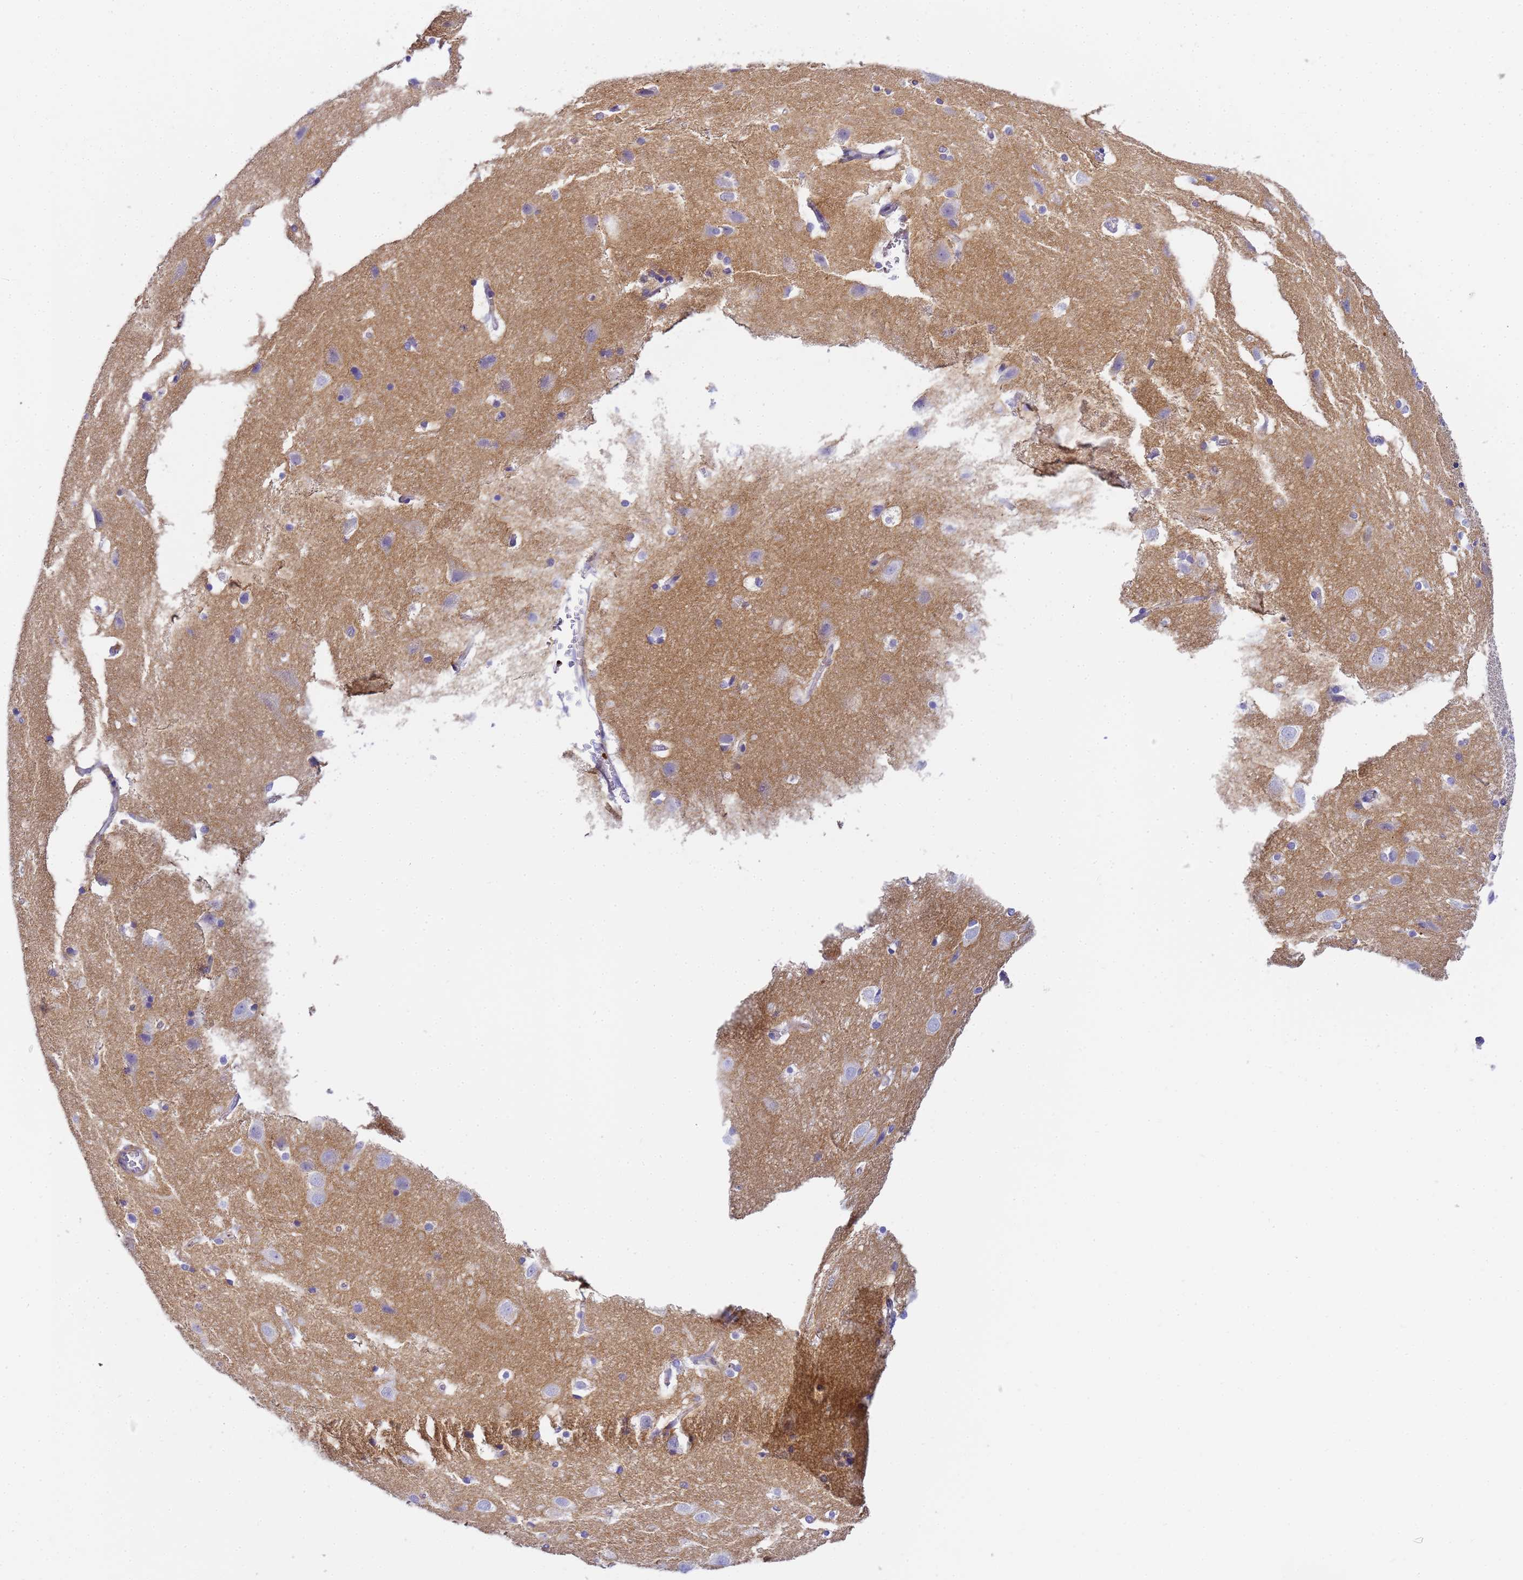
{"staining": {"intensity": "weak", "quantity": "<25%", "location": "cytoplasmic/membranous"}, "tissue": "cerebral cortex", "cell_type": "Endothelial cells", "image_type": "normal", "snomed": [{"axis": "morphology", "description": "Normal tissue, NOS"}, {"axis": "topography", "description": "Cerebral cortex"}], "caption": "DAB (3,3'-diaminobenzidine) immunohistochemical staining of normal human cerebral cortex shows no significant positivity in endothelial cells. (Stains: DAB (3,3'-diaminobenzidine) immunohistochemistry (IHC) with hematoxylin counter stain, Microscopy: brightfield microscopy at high magnification).", "gene": "MYL10", "patient": {"sex": "male", "age": 54}}